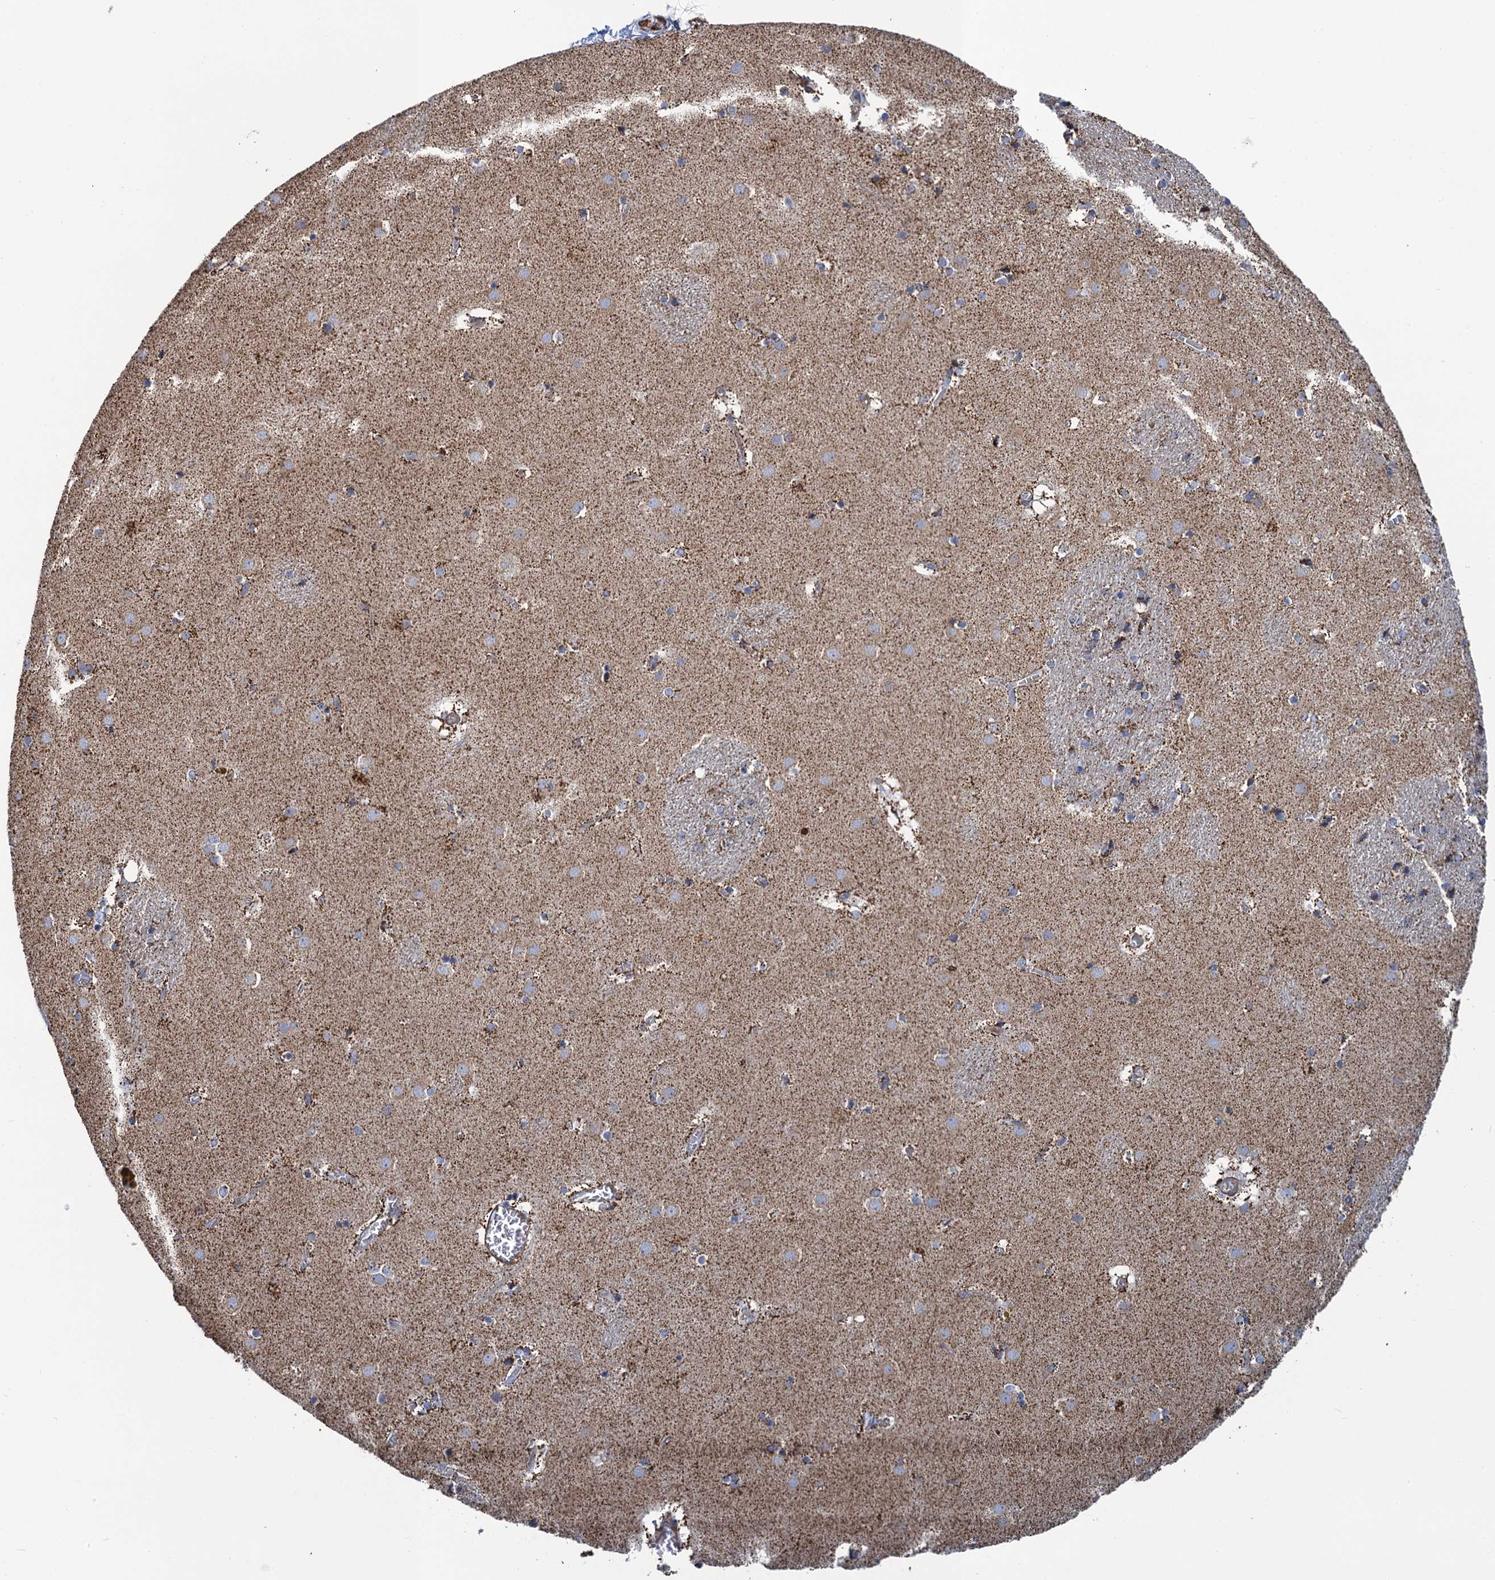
{"staining": {"intensity": "moderate", "quantity": "25%-75%", "location": "cytoplasmic/membranous"}, "tissue": "caudate", "cell_type": "Glial cells", "image_type": "normal", "snomed": [{"axis": "morphology", "description": "Normal tissue, NOS"}, {"axis": "topography", "description": "Lateral ventricle wall"}], "caption": "Moderate cytoplasmic/membranous protein positivity is identified in approximately 25%-75% of glial cells in caudate. Nuclei are stained in blue.", "gene": "ENSG00000260643", "patient": {"sex": "male", "age": 70}}